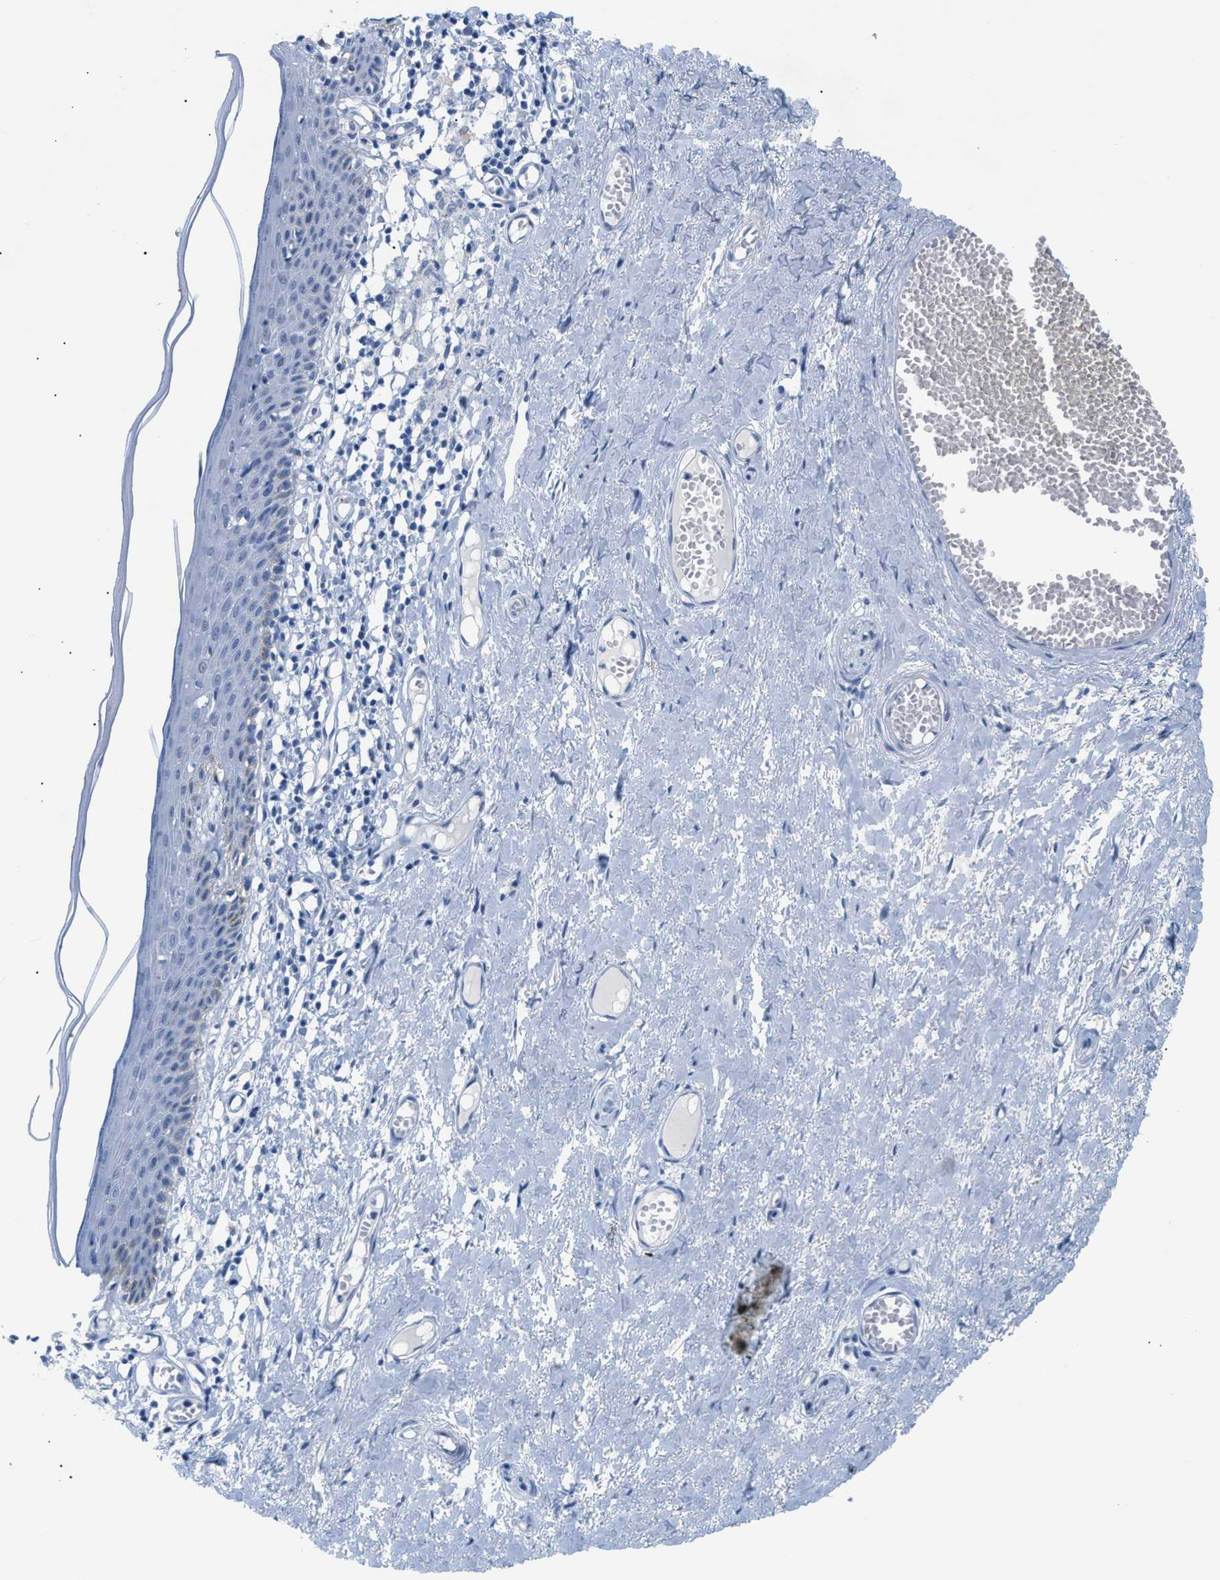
{"staining": {"intensity": "negative", "quantity": "none", "location": "none"}, "tissue": "skin", "cell_type": "Epidermal cells", "image_type": "normal", "snomed": [{"axis": "morphology", "description": "Normal tissue, NOS"}, {"axis": "topography", "description": "Adipose tissue"}, {"axis": "topography", "description": "Vascular tissue"}, {"axis": "topography", "description": "Anal"}, {"axis": "topography", "description": "Peripheral nerve tissue"}], "caption": "Skin stained for a protein using immunohistochemistry (IHC) shows no staining epidermal cells.", "gene": "FDCSP", "patient": {"sex": "female", "age": 54}}